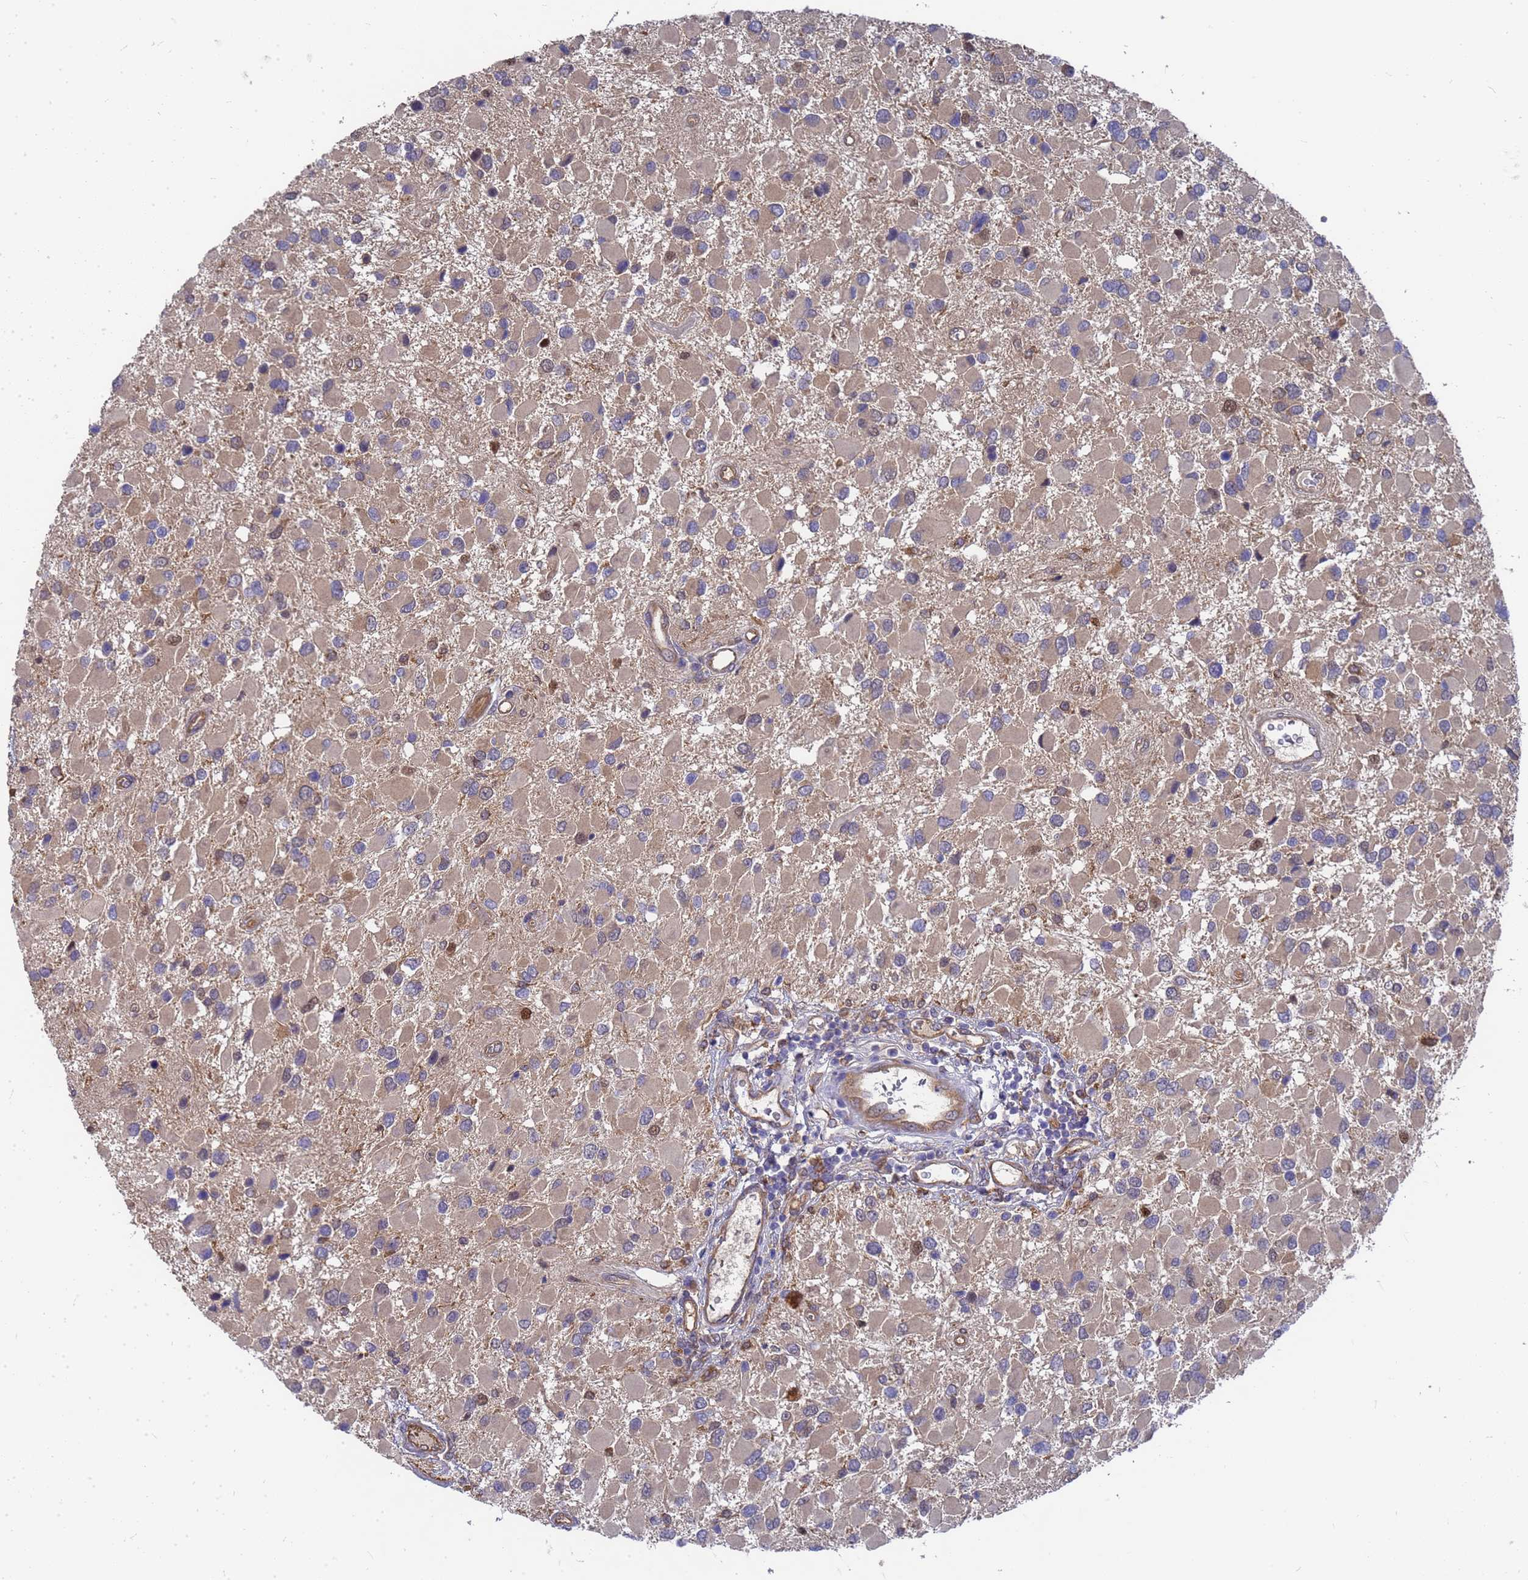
{"staining": {"intensity": "weak", "quantity": ">75%", "location": "cytoplasmic/membranous"}, "tissue": "glioma", "cell_type": "Tumor cells", "image_type": "cancer", "snomed": [{"axis": "morphology", "description": "Glioma, malignant, High grade"}, {"axis": "topography", "description": "Brain"}], "caption": "Tumor cells reveal weak cytoplasmic/membranous staining in about >75% of cells in glioma.", "gene": "SLC35E2B", "patient": {"sex": "male", "age": 53}}